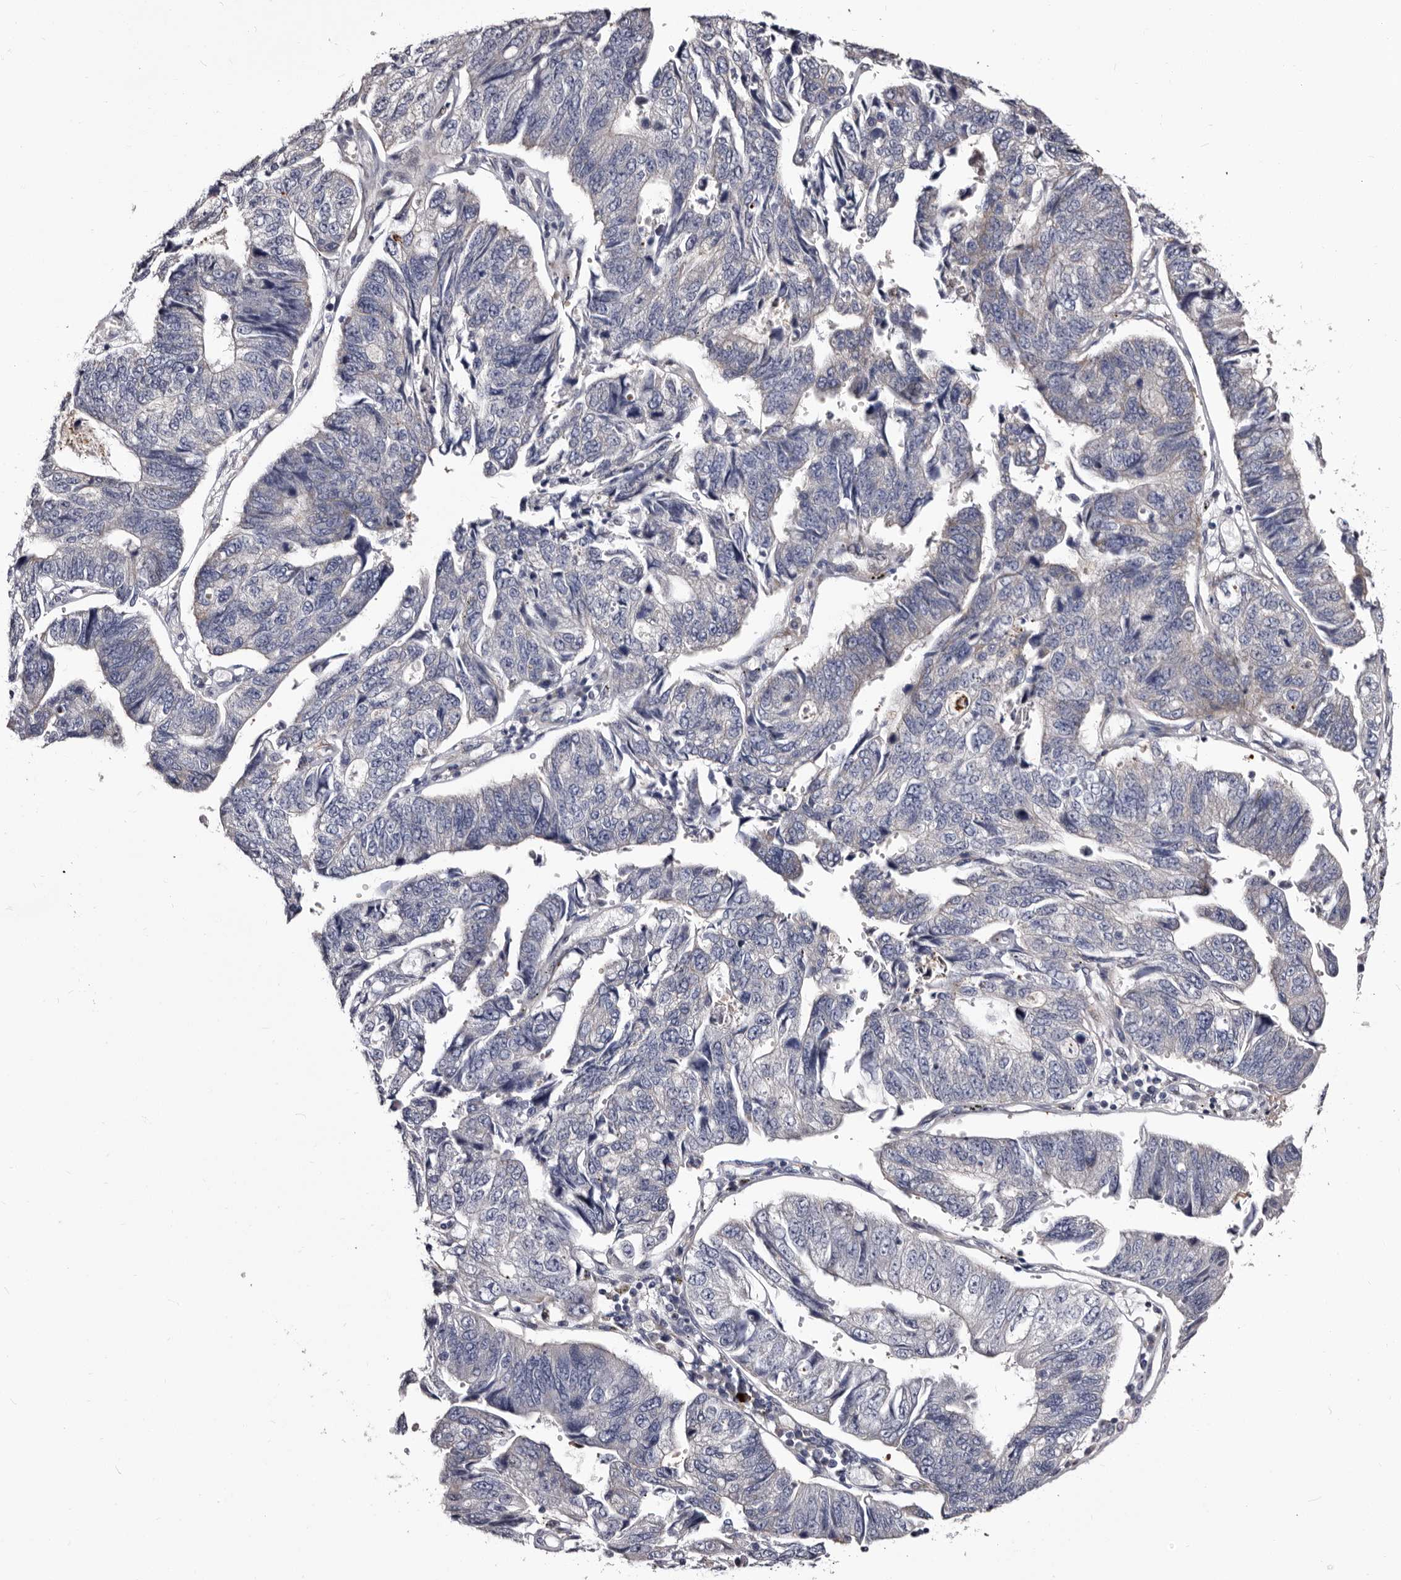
{"staining": {"intensity": "negative", "quantity": "none", "location": "none"}, "tissue": "stomach cancer", "cell_type": "Tumor cells", "image_type": "cancer", "snomed": [{"axis": "morphology", "description": "Adenocarcinoma, NOS"}, {"axis": "topography", "description": "Stomach"}], "caption": "This is an IHC image of adenocarcinoma (stomach). There is no staining in tumor cells.", "gene": "AUNIP", "patient": {"sex": "male", "age": 59}}